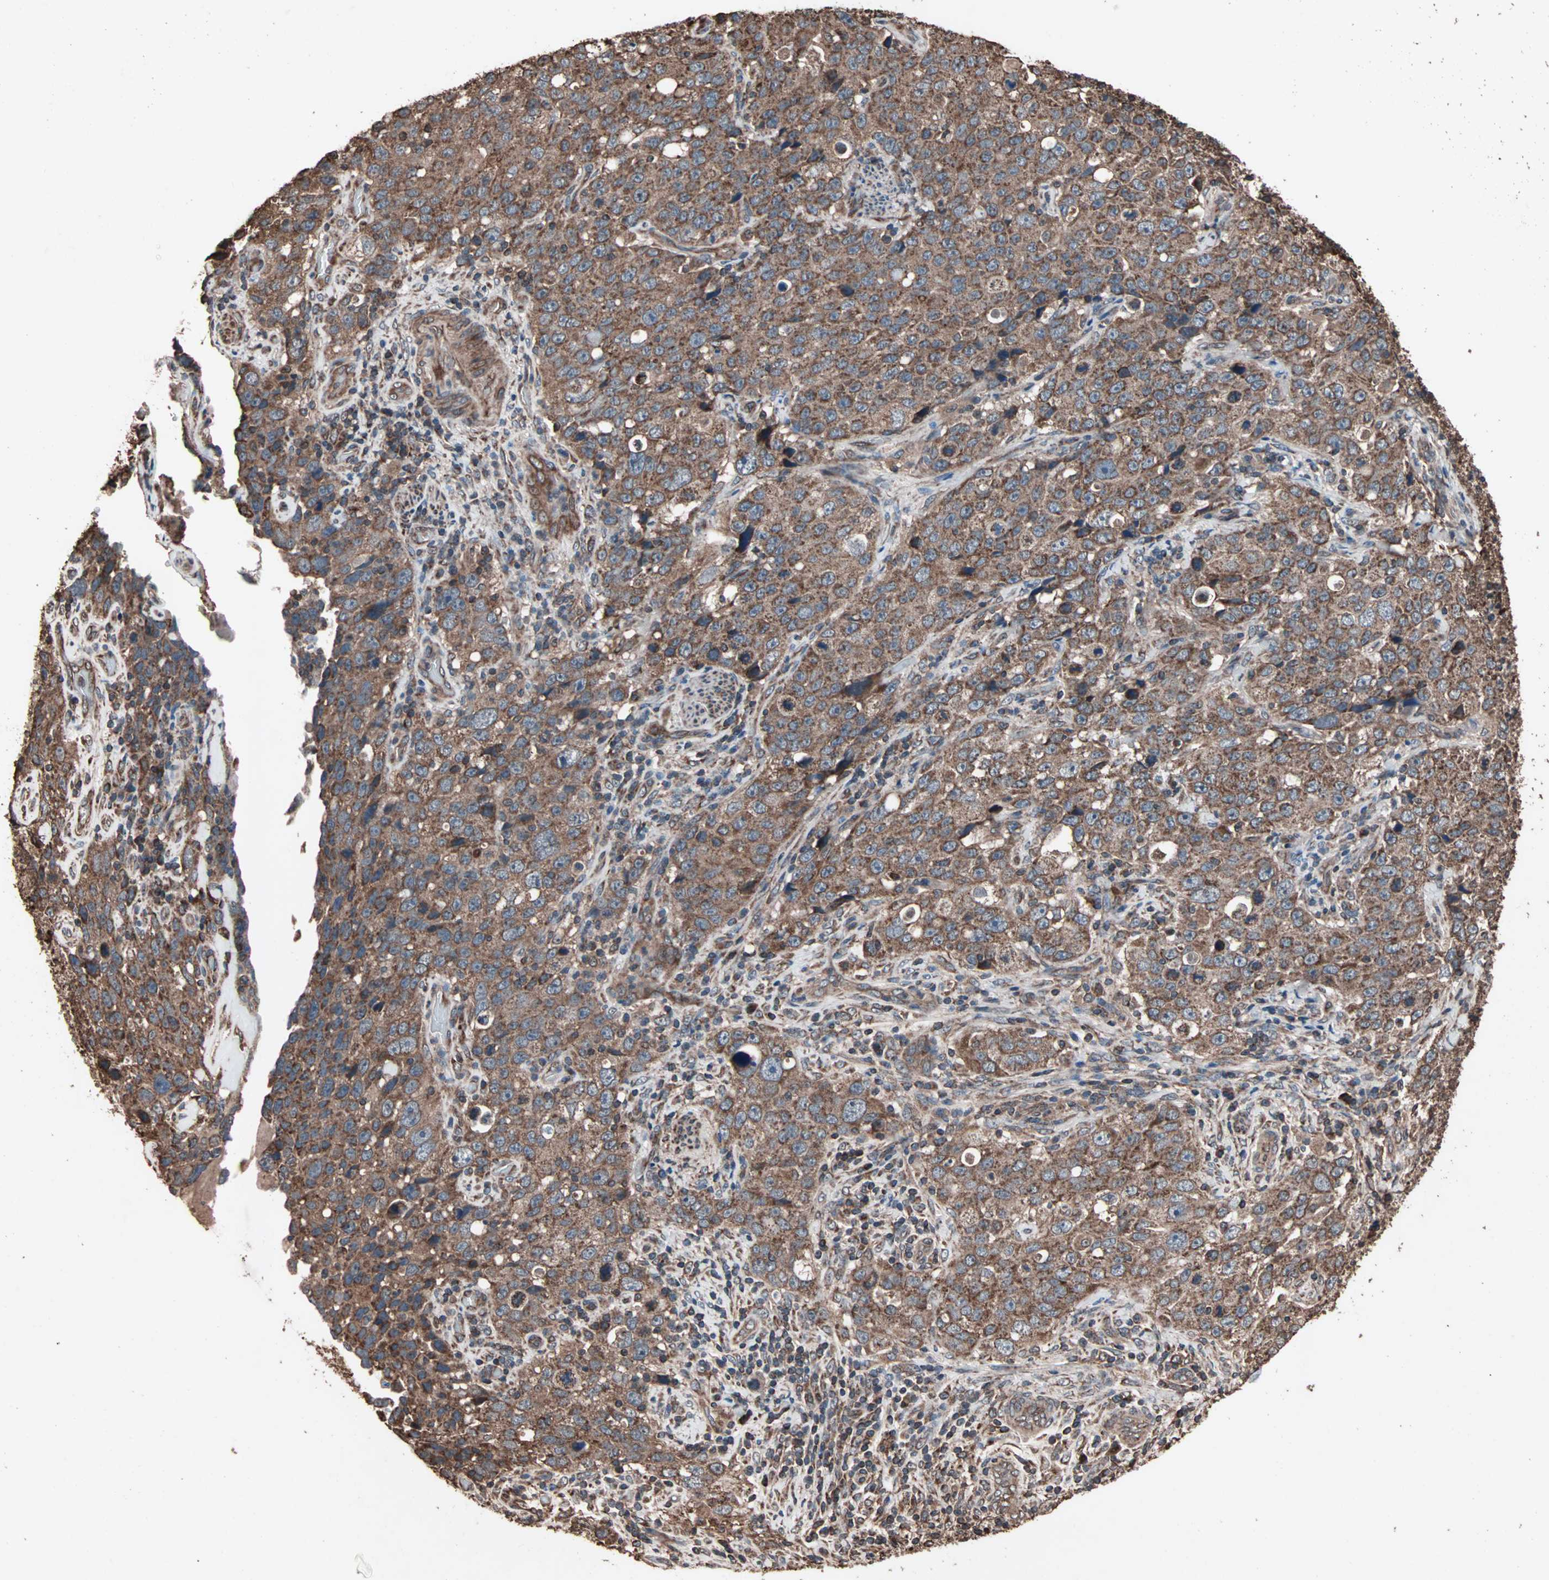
{"staining": {"intensity": "moderate", "quantity": ">75%", "location": "cytoplasmic/membranous"}, "tissue": "stomach cancer", "cell_type": "Tumor cells", "image_type": "cancer", "snomed": [{"axis": "morphology", "description": "Normal tissue, NOS"}, {"axis": "morphology", "description": "Adenocarcinoma, NOS"}, {"axis": "topography", "description": "Stomach"}], "caption": "A high-resolution micrograph shows IHC staining of stomach cancer (adenocarcinoma), which displays moderate cytoplasmic/membranous staining in approximately >75% of tumor cells. (DAB = brown stain, brightfield microscopy at high magnification).", "gene": "MRPL2", "patient": {"sex": "male", "age": 48}}